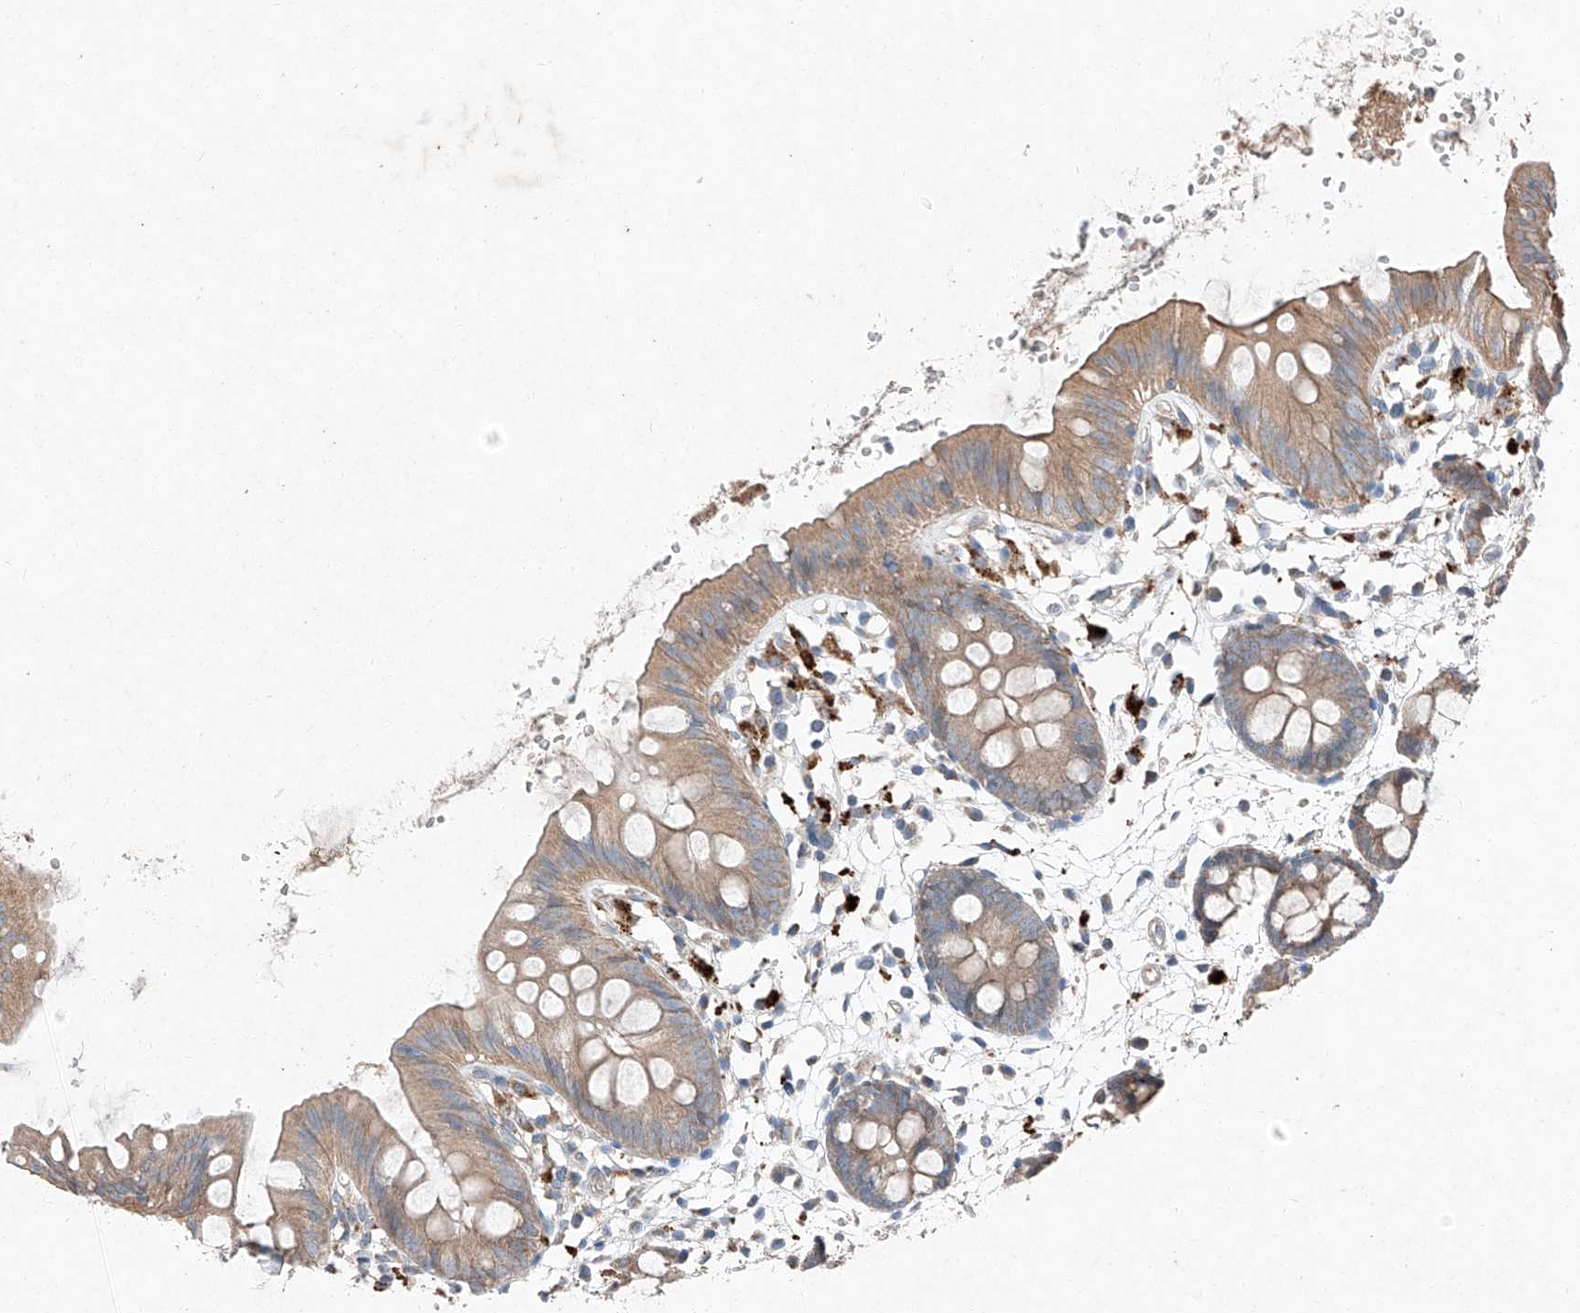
{"staining": {"intensity": "moderate", "quantity": ">75%", "location": "cytoplasmic/membranous"}, "tissue": "colon", "cell_type": "Endothelial cells", "image_type": "normal", "snomed": [{"axis": "morphology", "description": "Normal tissue, NOS"}, {"axis": "topography", "description": "Colon"}], "caption": "The immunohistochemical stain shows moderate cytoplasmic/membranous expression in endothelial cells of benign colon.", "gene": "RUSC1", "patient": {"sex": "male", "age": 56}}